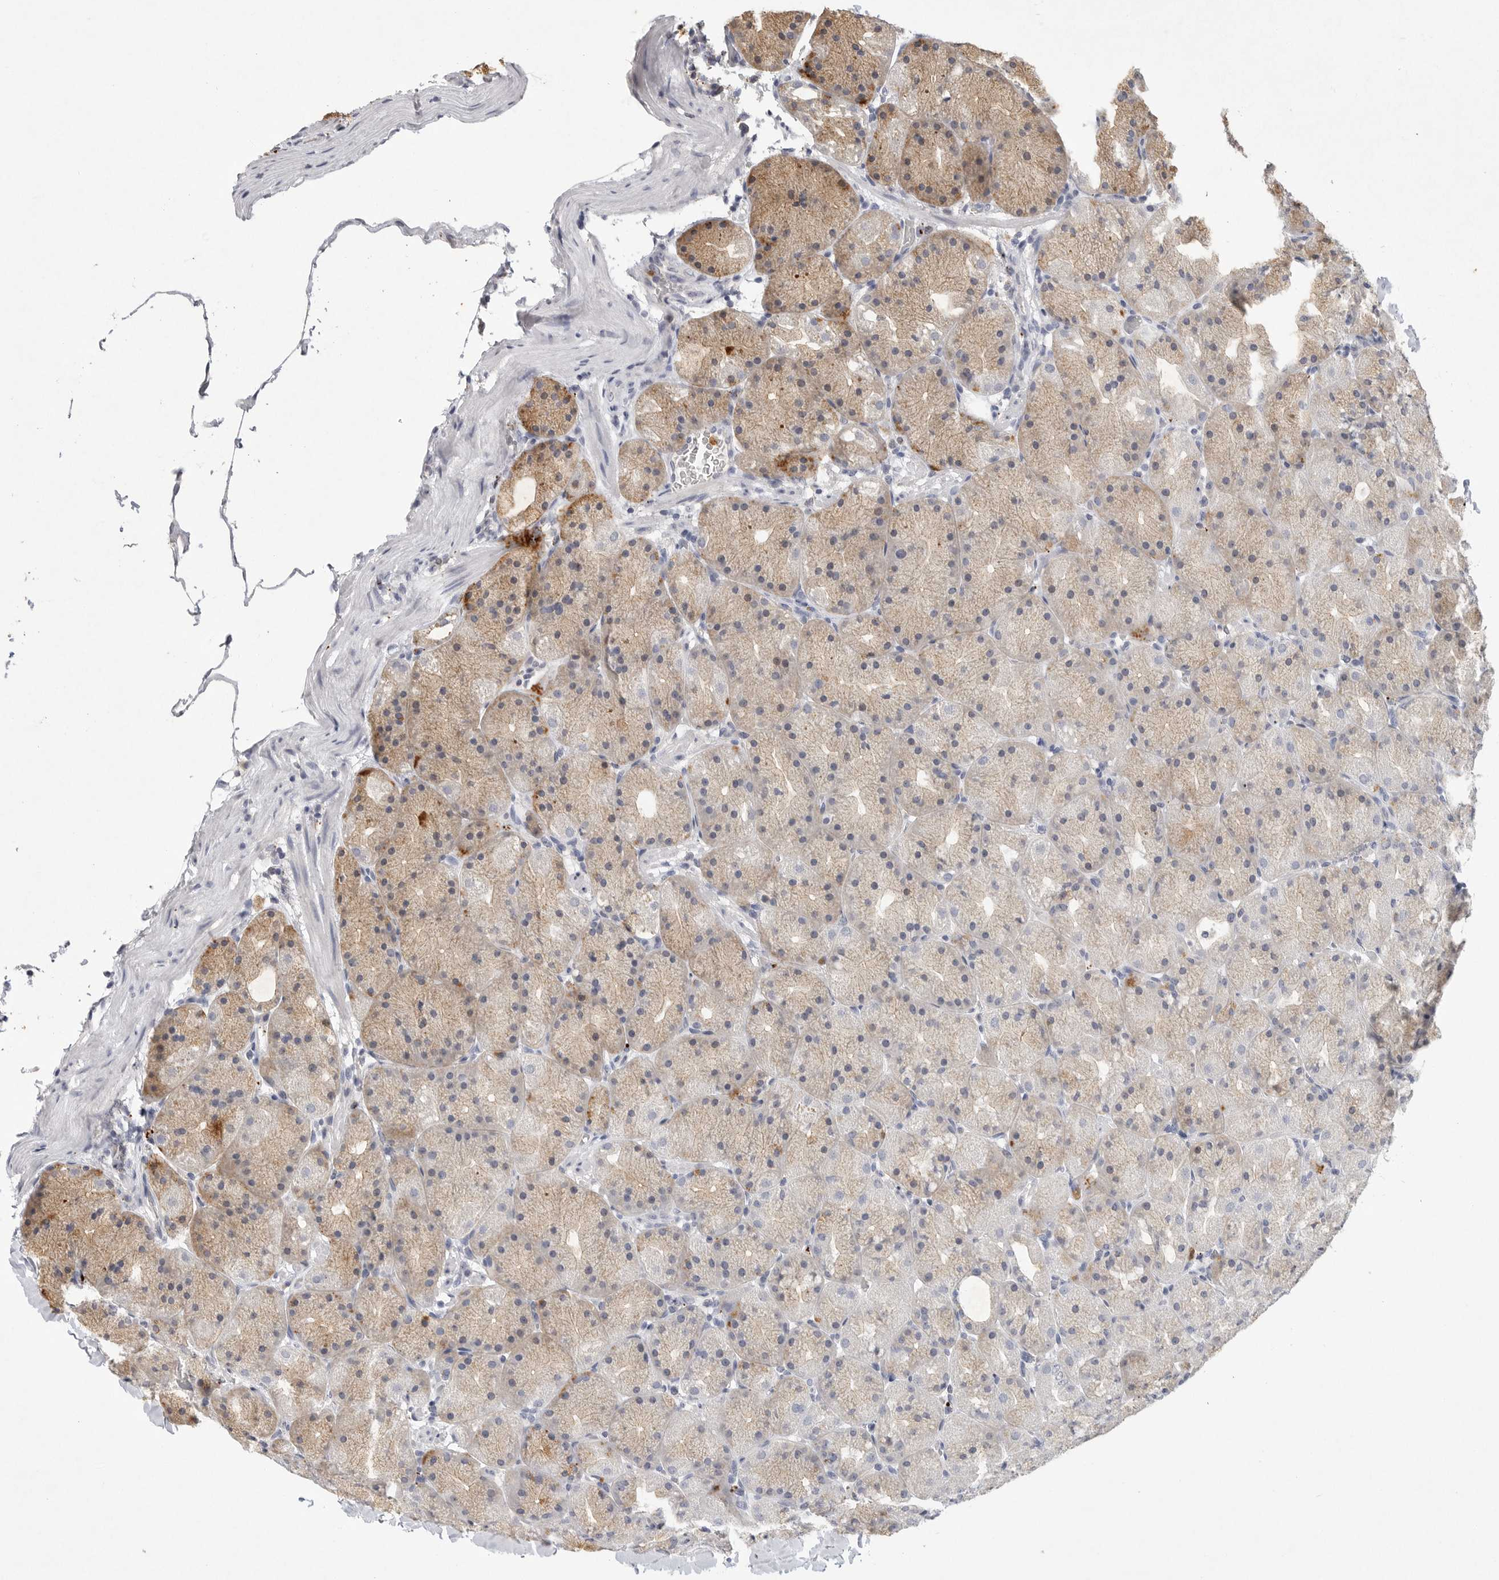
{"staining": {"intensity": "weak", "quantity": "25%-75%", "location": "cytoplasmic/membranous"}, "tissue": "stomach", "cell_type": "Glandular cells", "image_type": "normal", "snomed": [{"axis": "morphology", "description": "Normal tissue, NOS"}, {"axis": "topography", "description": "Stomach, upper"}, {"axis": "topography", "description": "Stomach"}], "caption": "High-magnification brightfield microscopy of benign stomach stained with DAB (brown) and counterstained with hematoxylin (blue). glandular cells exhibit weak cytoplasmic/membranous expression is appreciated in approximately25%-75% of cells.", "gene": "LTBR", "patient": {"sex": "male", "age": 48}}